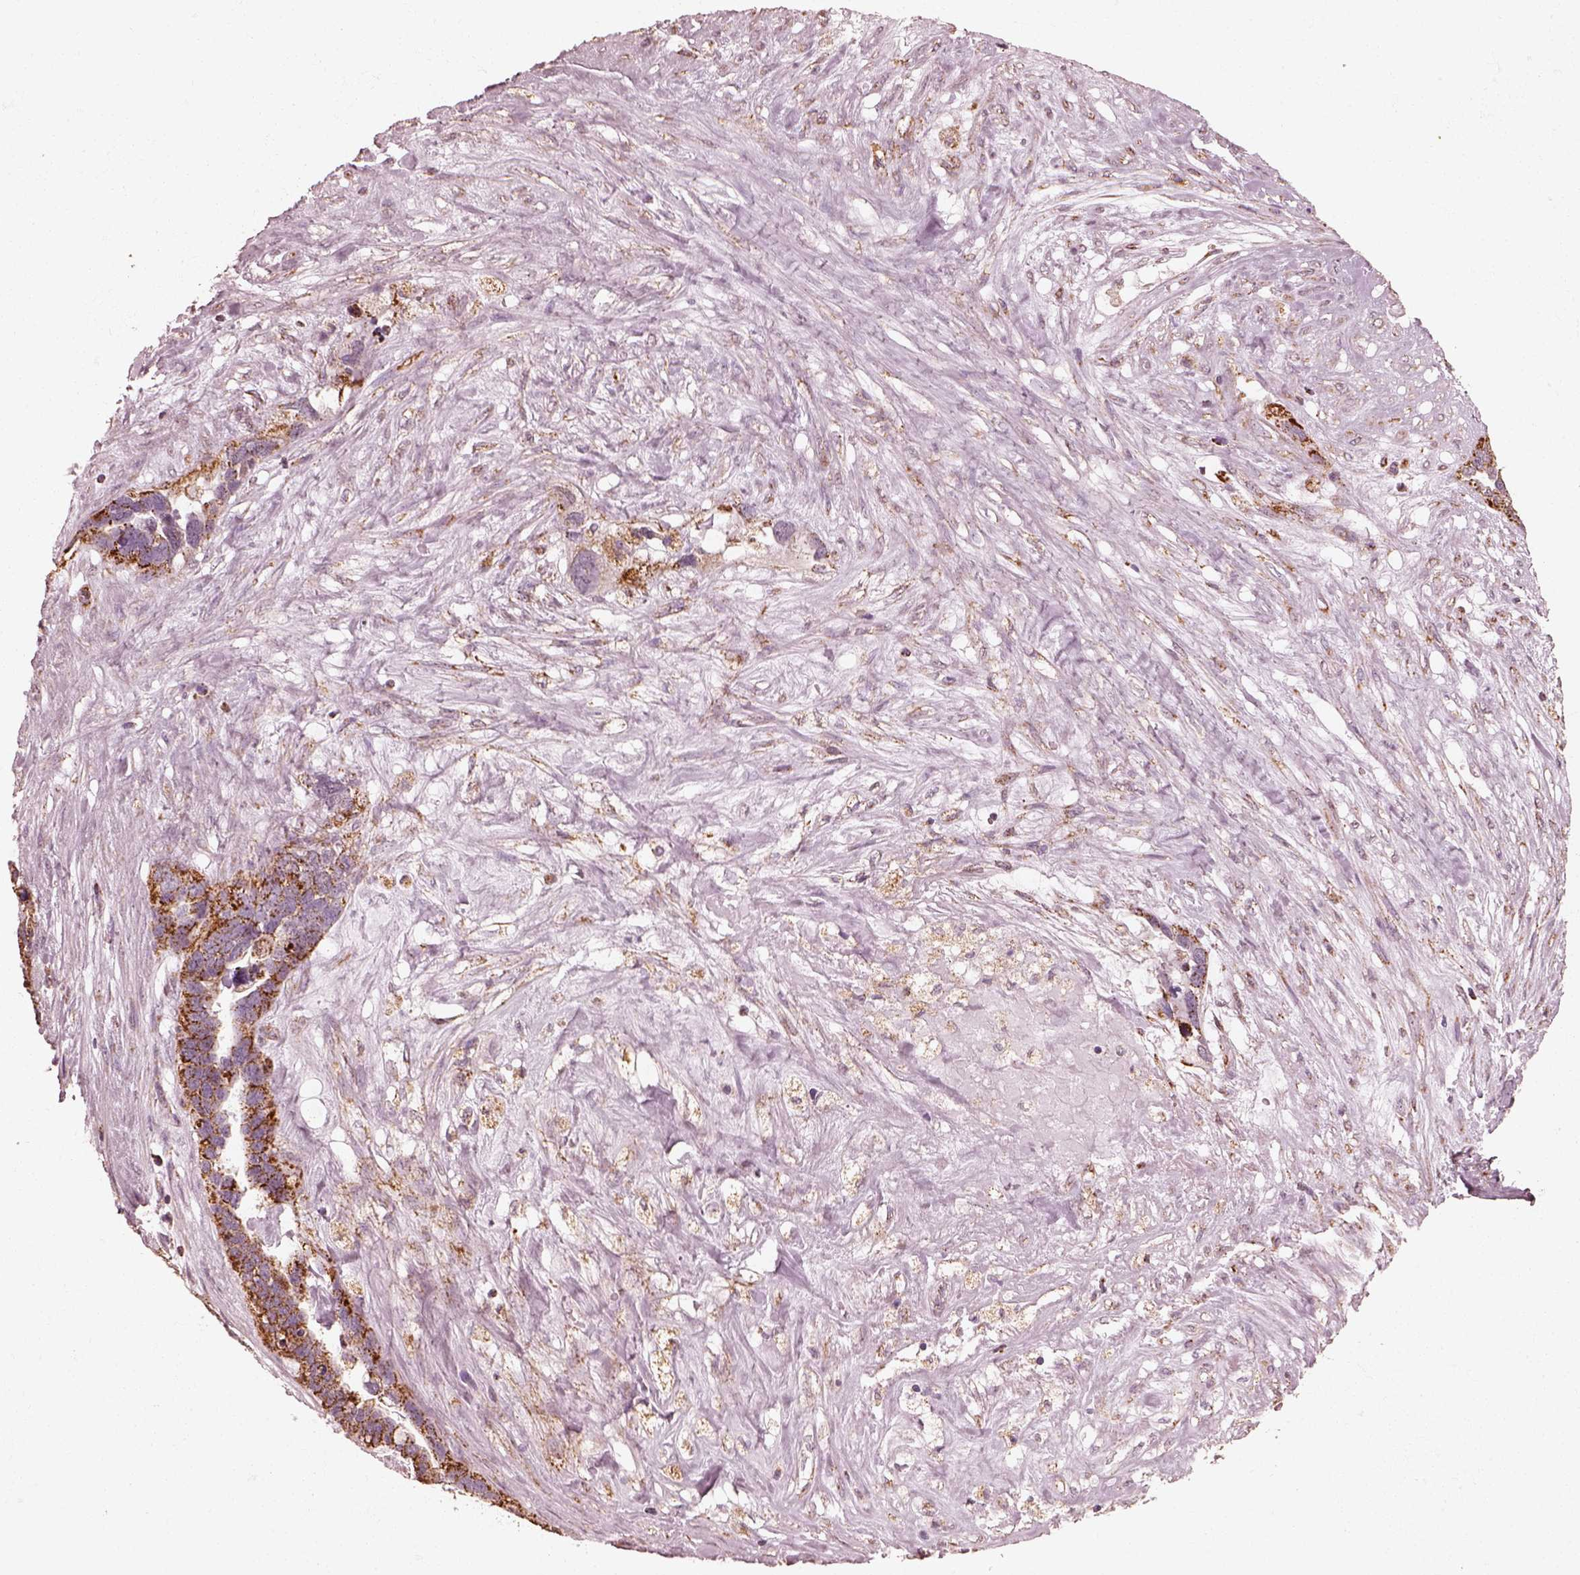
{"staining": {"intensity": "strong", "quantity": ">75%", "location": "cytoplasmic/membranous"}, "tissue": "ovarian cancer", "cell_type": "Tumor cells", "image_type": "cancer", "snomed": [{"axis": "morphology", "description": "Cystadenocarcinoma, serous, NOS"}, {"axis": "topography", "description": "Ovary"}], "caption": "A high amount of strong cytoplasmic/membranous expression is seen in about >75% of tumor cells in serous cystadenocarcinoma (ovarian) tissue.", "gene": "ENTPD6", "patient": {"sex": "female", "age": 54}}